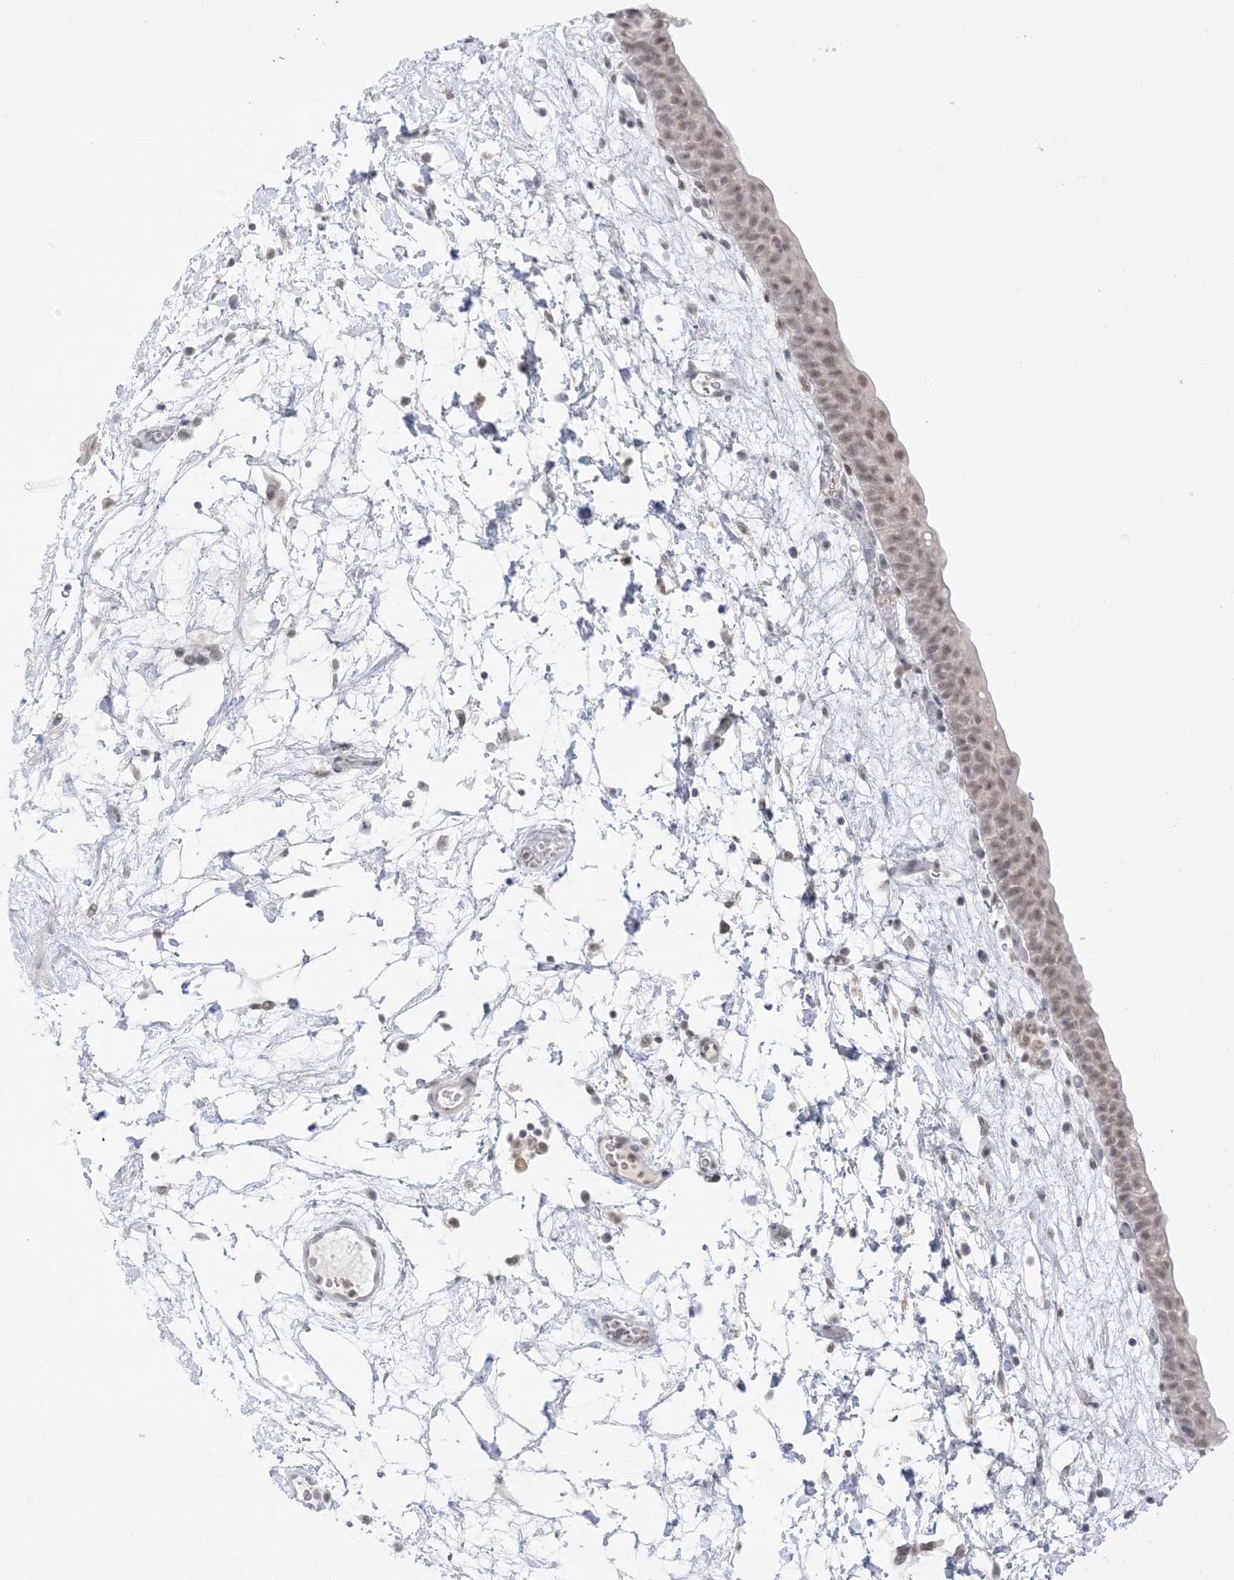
{"staining": {"intensity": "moderate", "quantity": "<25%", "location": "nuclear"}, "tissue": "urinary bladder", "cell_type": "Urothelial cells", "image_type": "normal", "snomed": [{"axis": "morphology", "description": "Normal tissue, NOS"}, {"axis": "topography", "description": "Urinary bladder"}], "caption": "Approximately <25% of urothelial cells in normal human urinary bladder demonstrate moderate nuclear protein staining as visualized by brown immunohistochemical staining.", "gene": "MSL3", "patient": {"sex": "male", "age": 83}}